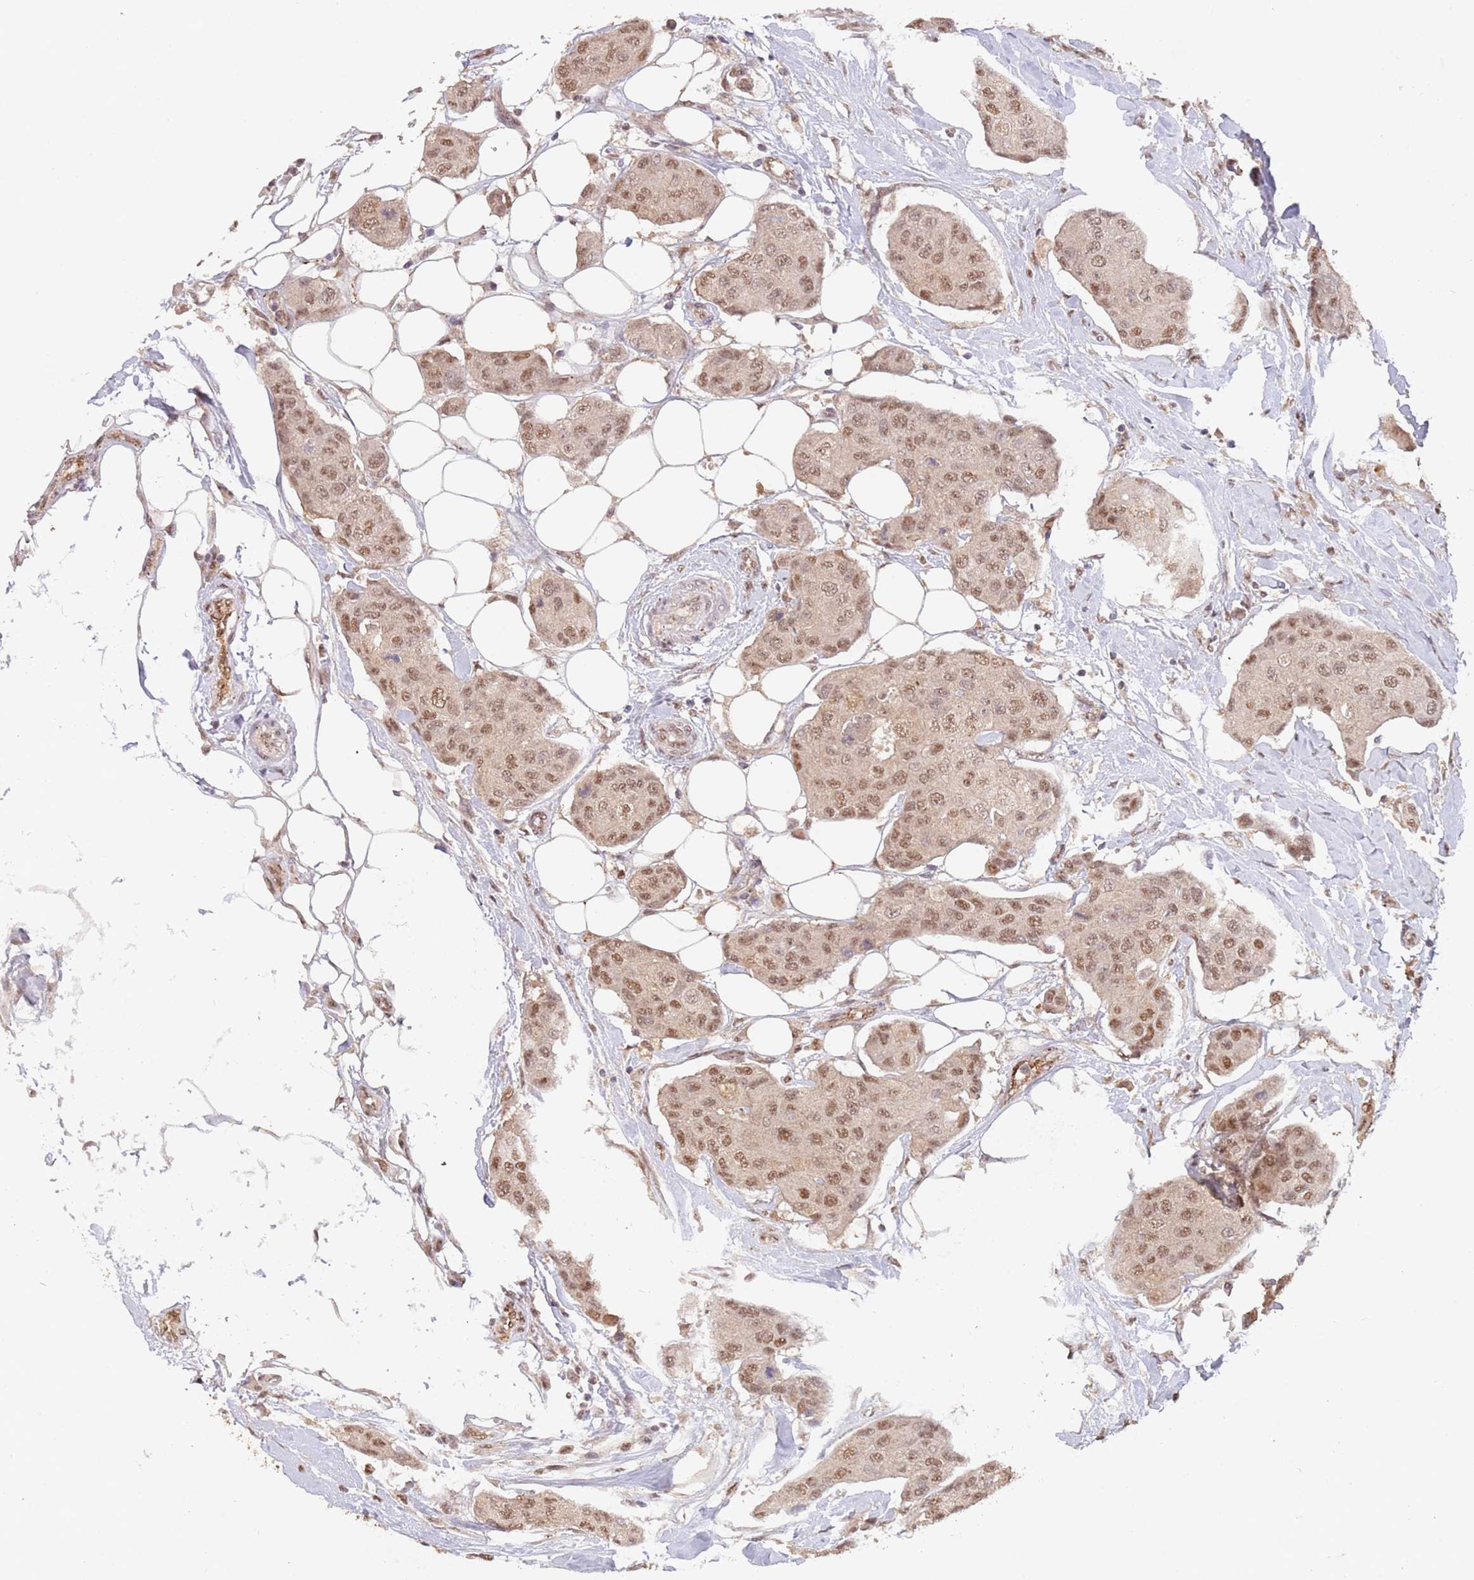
{"staining": {"intensity": "moderate", "quantity": ">75%", "location": "nuclear"}, "tissue": "breast cancer", "cell_type": "Tumor cells", "image_type": "cancer", "snomed": [{"axis": "morphology", "description": "Duct carcinoma"}, {"axis": "topography", "description": "Breast"}, {"axis": "topography", "description": "Lymph node"}], "caption": "Human breast intraductal carcinoma stained with a brown dye displays moderate nuclear positive expression in about >75% of tumor cells.", "gene": "RFXANK", "patient": {"sex": "female", "age": 80}}